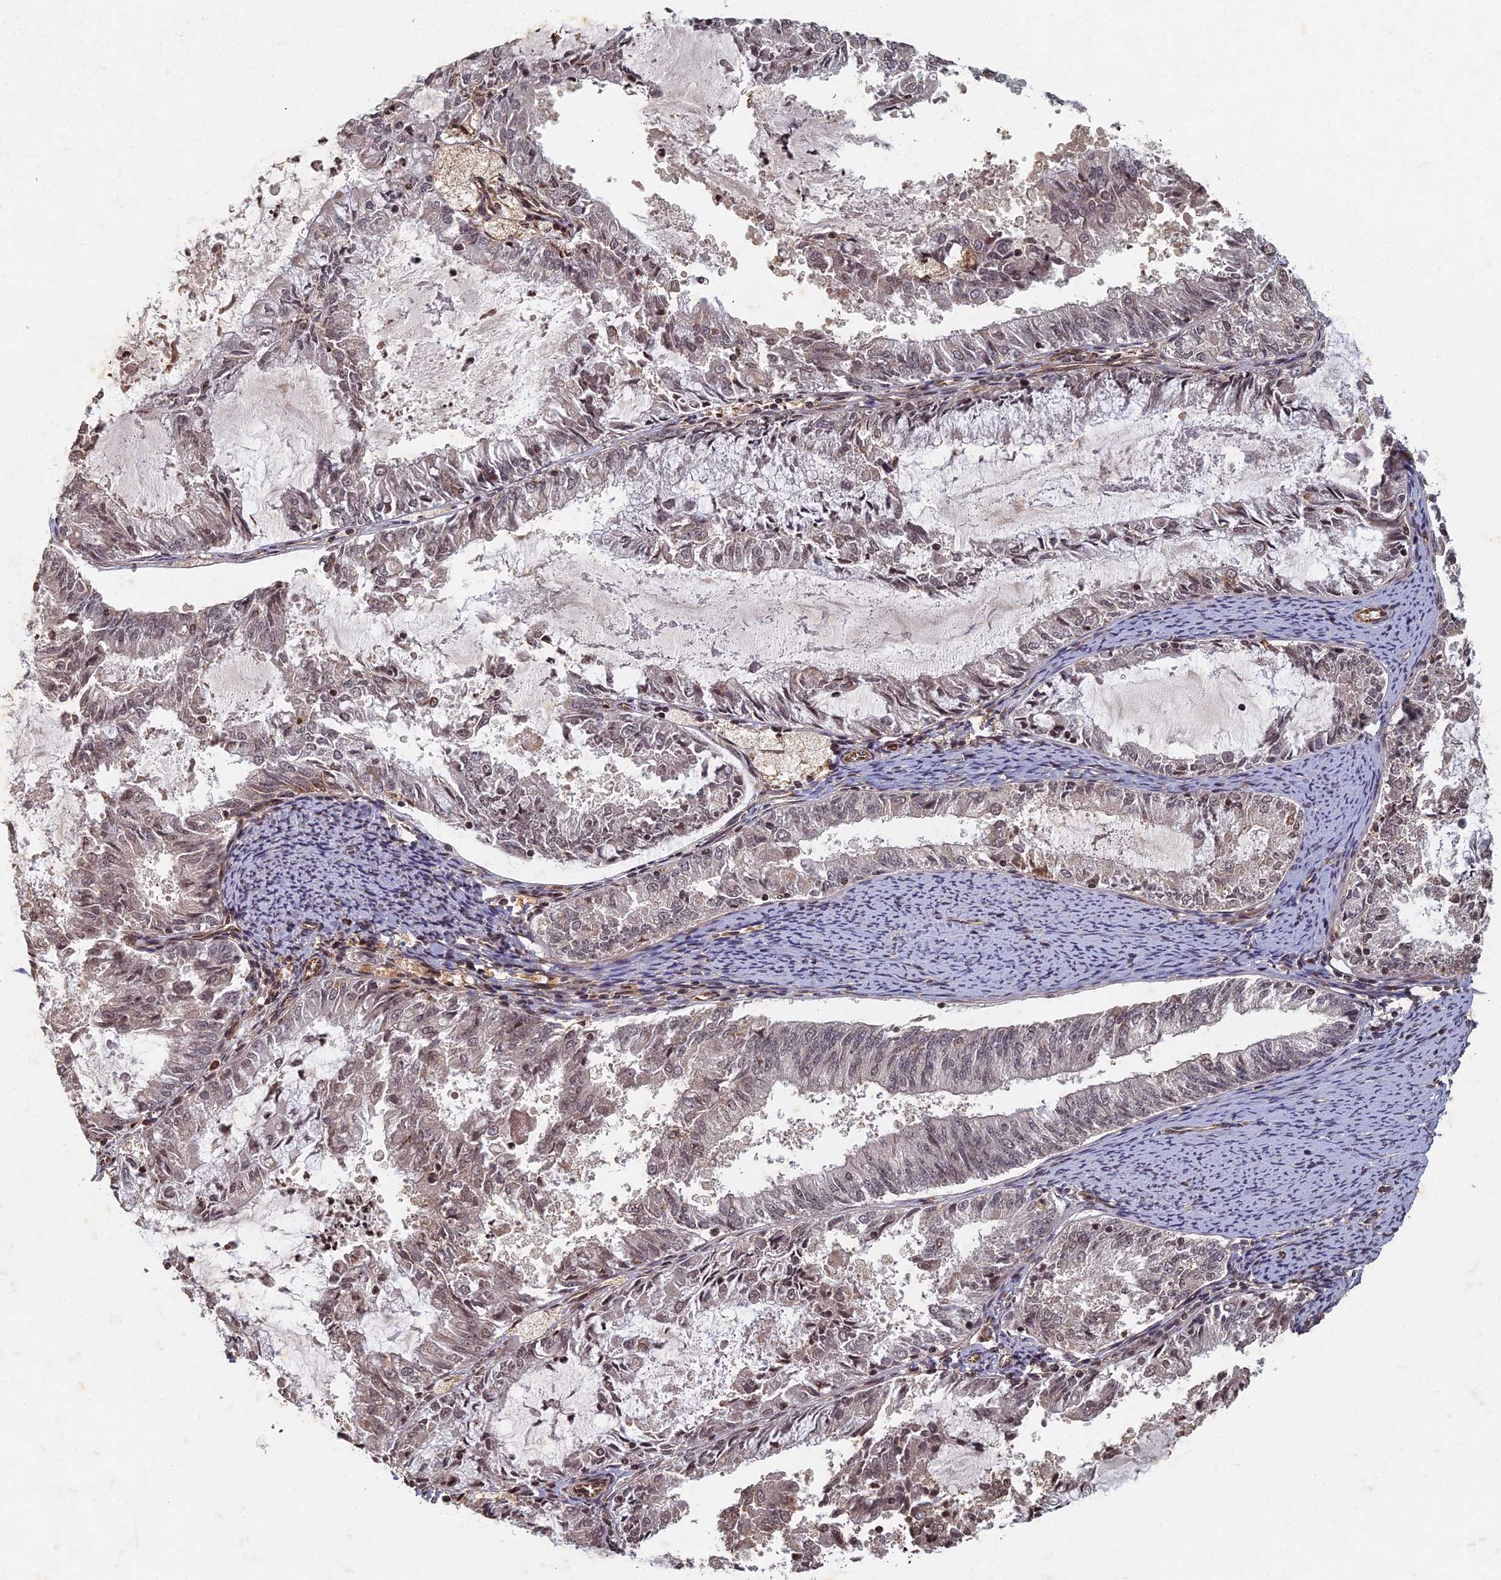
{"staining": {"intensity": "weak", "quantity": "25%-75%", "location": "cytoplasmic/membranous,nuclear"}, "tissue": "endometrial cancer", "cell_type": "Tumor cells", "image_type": "cancer", "snomed": [{"axis": "morphology", "description": "Adenocarcinoma, NOS"}, {"axis": "topography", "description": "Endometrium"}], "caption": "Brown immunohistochemical staining in endometrial cancer (adenocarcinoma) exhibits weak cytoplasmic/membranous and nuclear expression in approximately 25%-75% of tumor cells. (DAB IHC, brown staining for protein, blue staining for nuclei).", "gene": "ABCB10", "patient": {"sex": "female", "age": 57}}